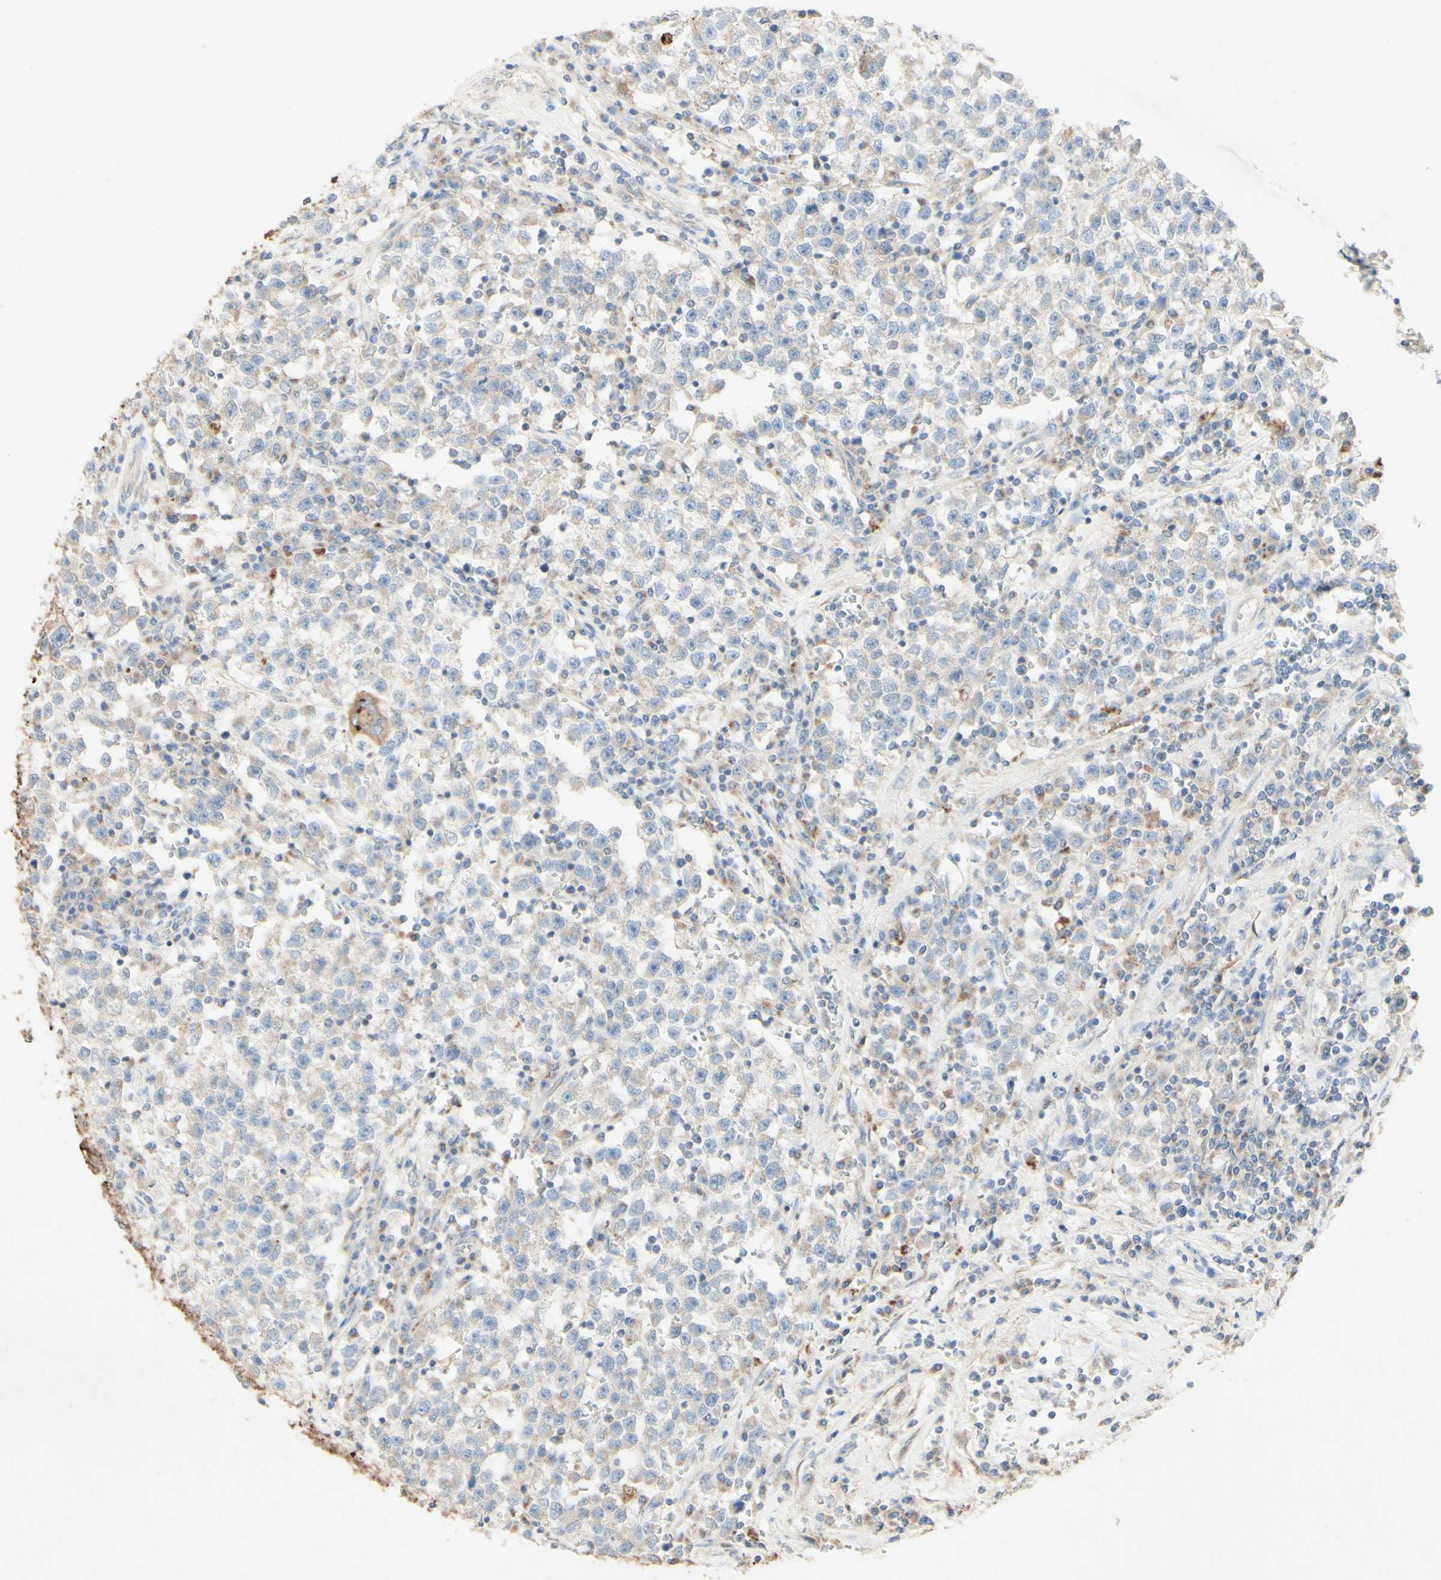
{"staining": {"intensity": "weak", "quantity": "25%-75%", "location": "cytoplasmic/membranous"}, "tissue": "testis cancer", "cell_type": "Tumor cells", "image_type": "cancer", "snomed": [{"axis": "morphology", "description": "Seminoma, NOS"}, {"axis": "topography", "description": "Testis"}], "caption": "Protein staining shows weak cytoplasmic/membranous staining in about 25%-75% of tumor cells in testis seminoma.", "gene": "MTM1", "patient": {"sex": "male", "age": 22}}